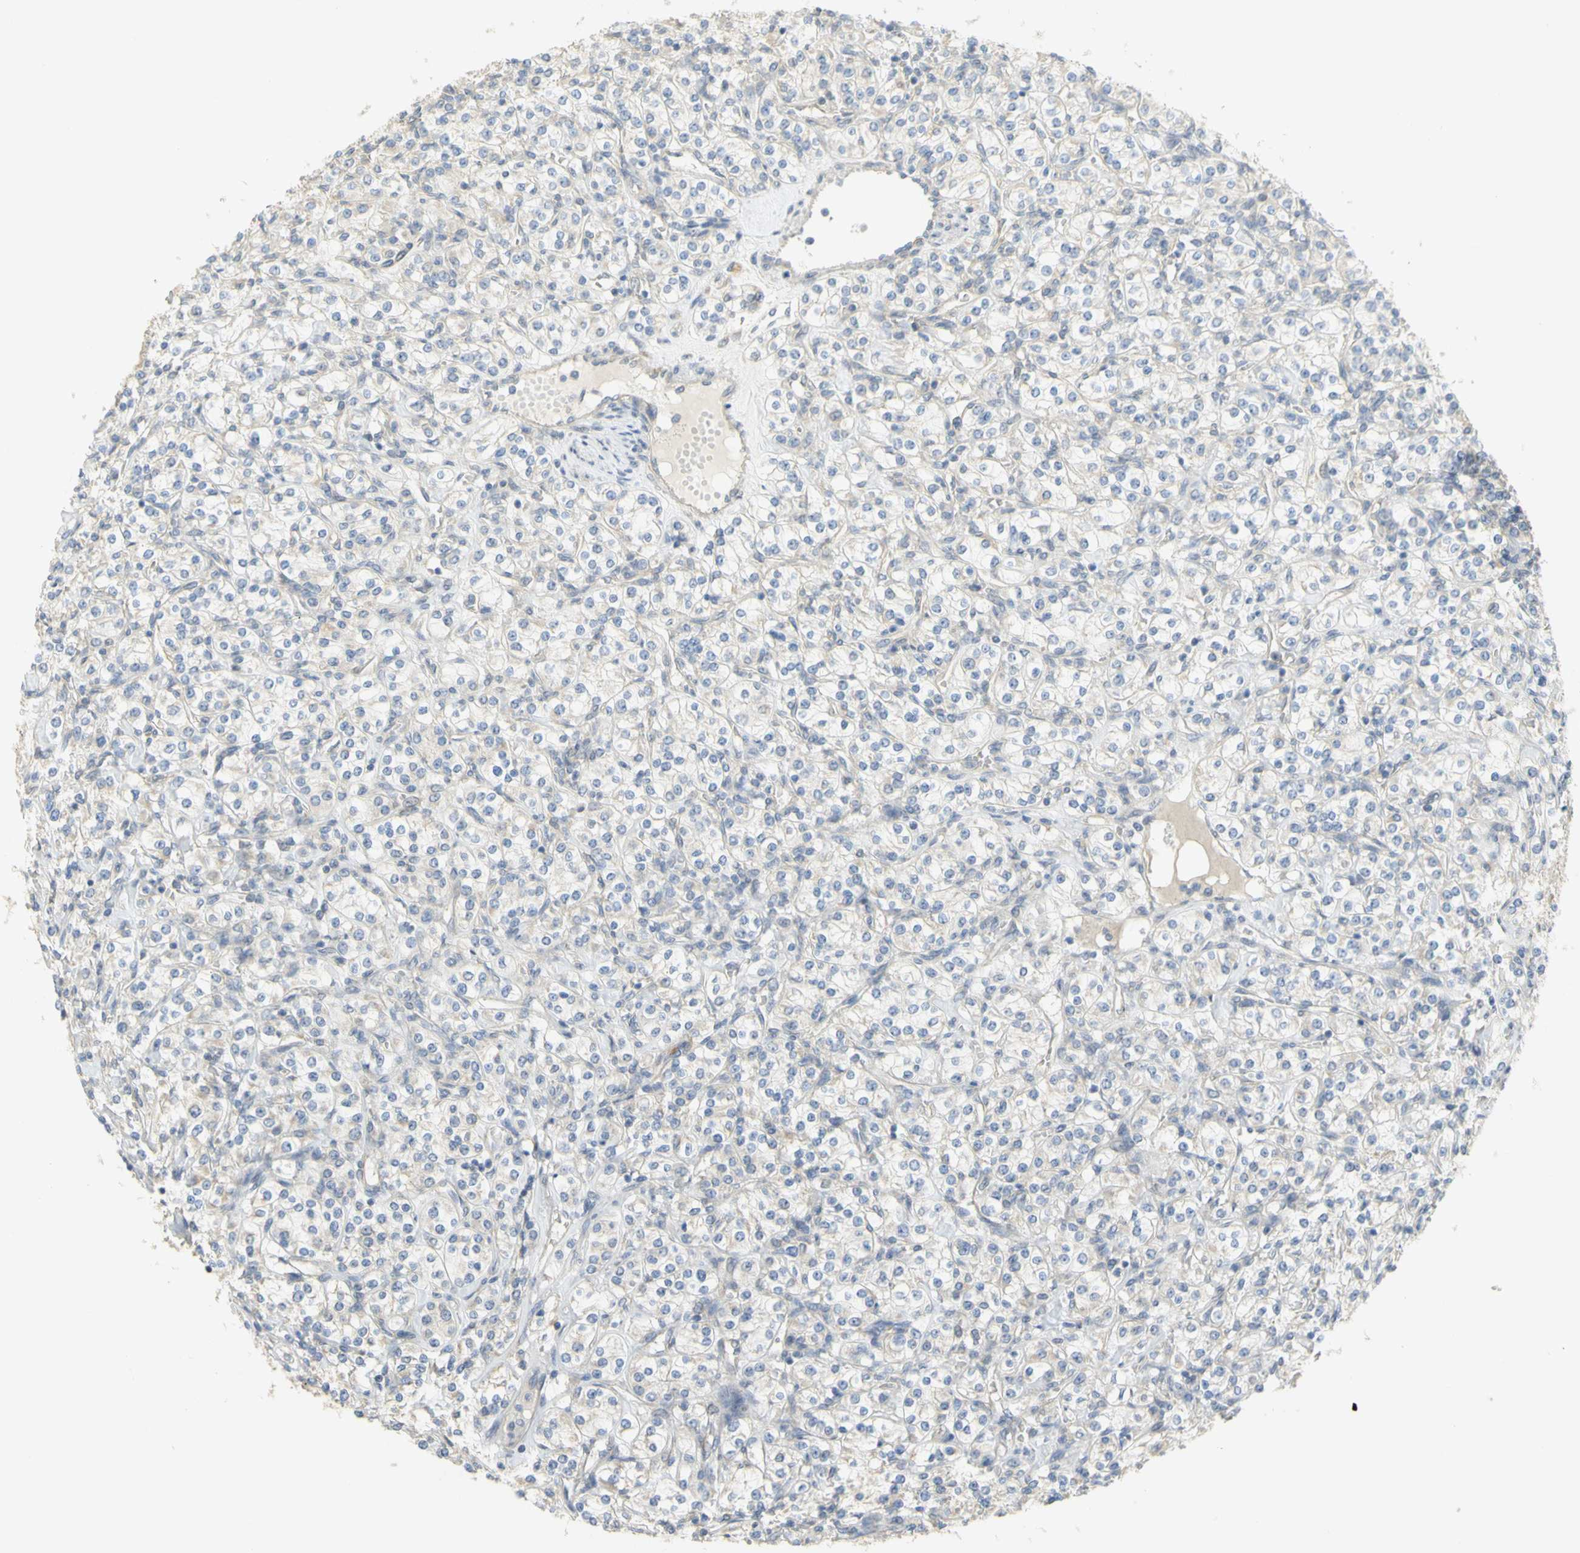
{"staining": {"intensity": "negative", "quantity": "none", "location": "none"}, "tissue": "renal cancer", "cell_type": "Tumor cells", "image_type": "cancer", "snomed": [{"axis": "morphology", "description": "Adenocarcinoma, NOS"}, {"axis": "topography", "description": "Kidney"}], "caption": "High power microscopy photomicrograph of an immunohistochemistry photomicrograph of renal cancer, revealing no significant staining in tumor cells.", "gene": "KIF11", "patient": {"sex": "male", "age": 77}}